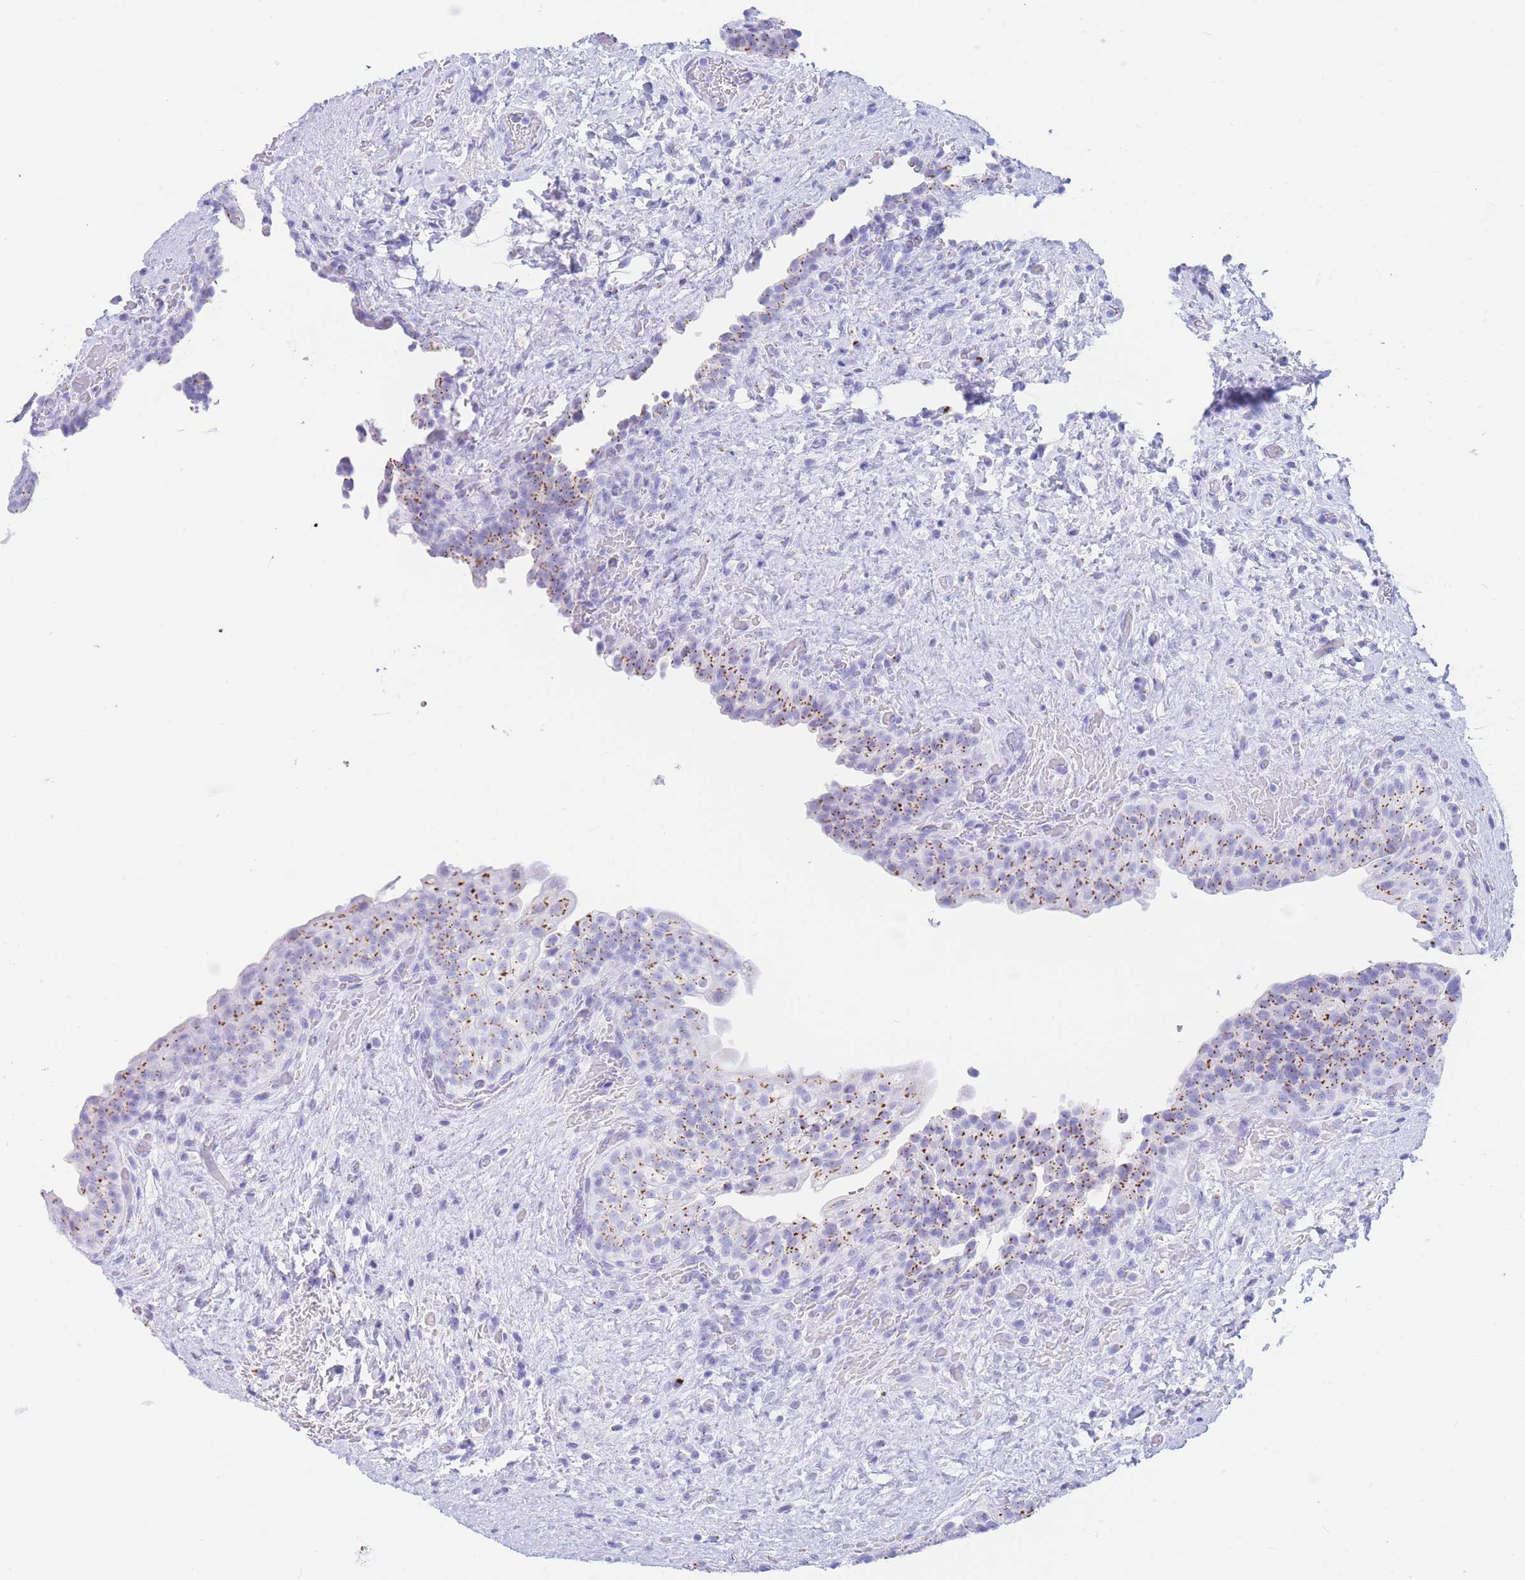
{"staining": {"intensity": "moderate", "quantity": ">75%", "location": "cytoplasmic/membranous"}, "tissue": "urinary bladder", "cell_type": "Urothelial cells", "image_type": "normal", "snomed": [{"axis": "morphology", "description": "Normal tissue, NOS"}, {"axis": "topography", "description": "Urinary bladder"}], "caption": "Immunohistochemistry (IHC) (DAB (3,3'-diaminobenzidine)) staining of normal human urinary bladder displays moderate cytoplasmic/membranous protein expression in approximately >75% of urothelial cells. (DAB IHC, brown staining for protein, blue staining for nuclei).", "gene": "FAM3C", "patient": {"sex": "male", "age": 69}}